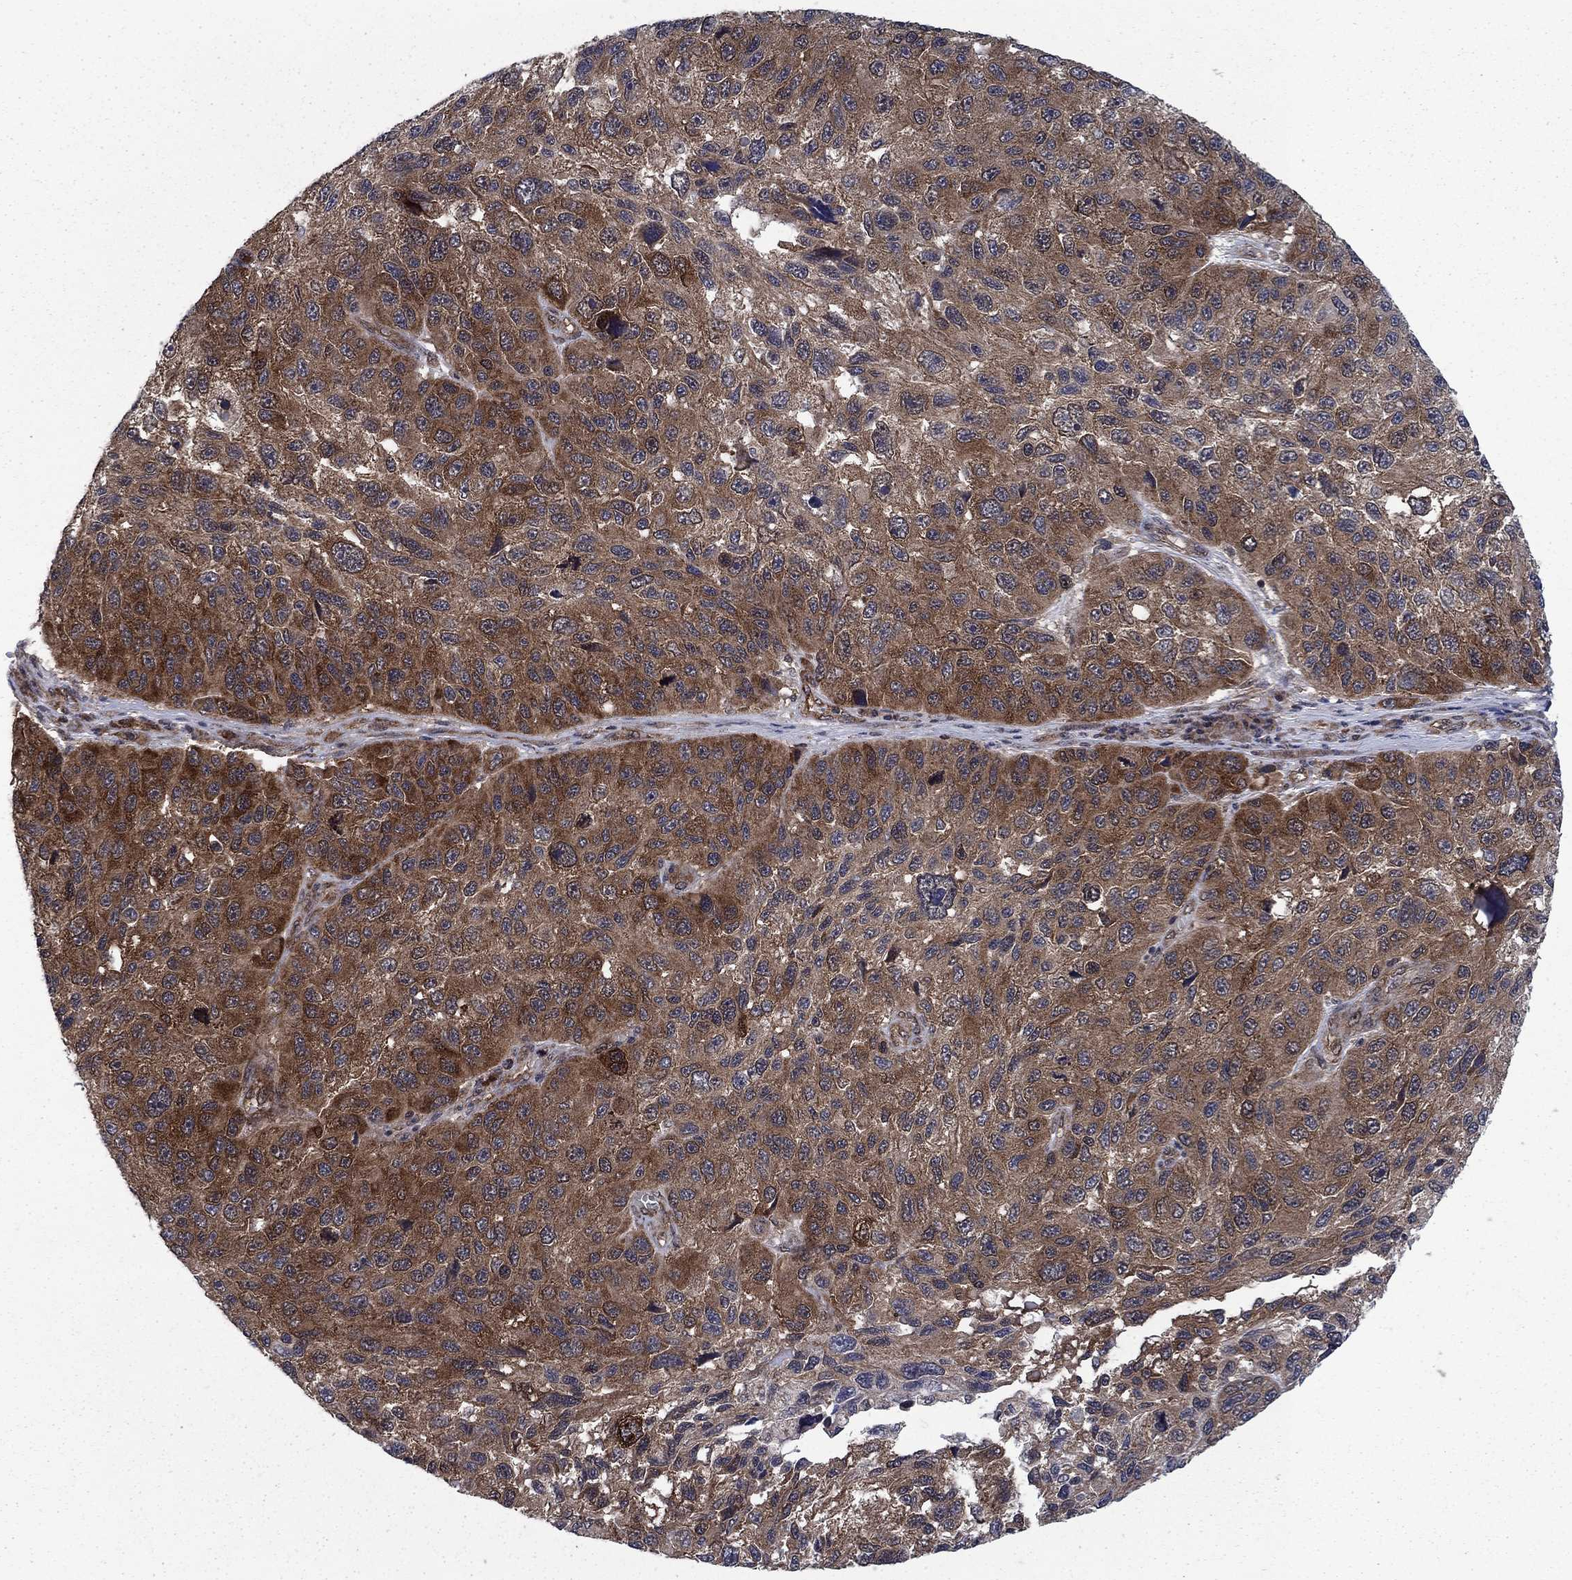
{"staining": {"intensity": "moderate", "quantity": ">75%", "location": "cytoplasmic/membranous"}, "tissue": "melanoma", "cell_type": "Tumor cells", "image_type": "cancer", "snomed": [{"axis": "morphology", "description": "Malignant melanoma, NOS"}, {"axis": "topography", "description": "Skin"}], "caption": "Immunohistochemical staining of melanoma shows moderate cytoplasmic/membranous protein staining in approximately >75% of tumor cells.", "gene": "DNAJA1", "patient": {"sex": "male", "age": 53}}